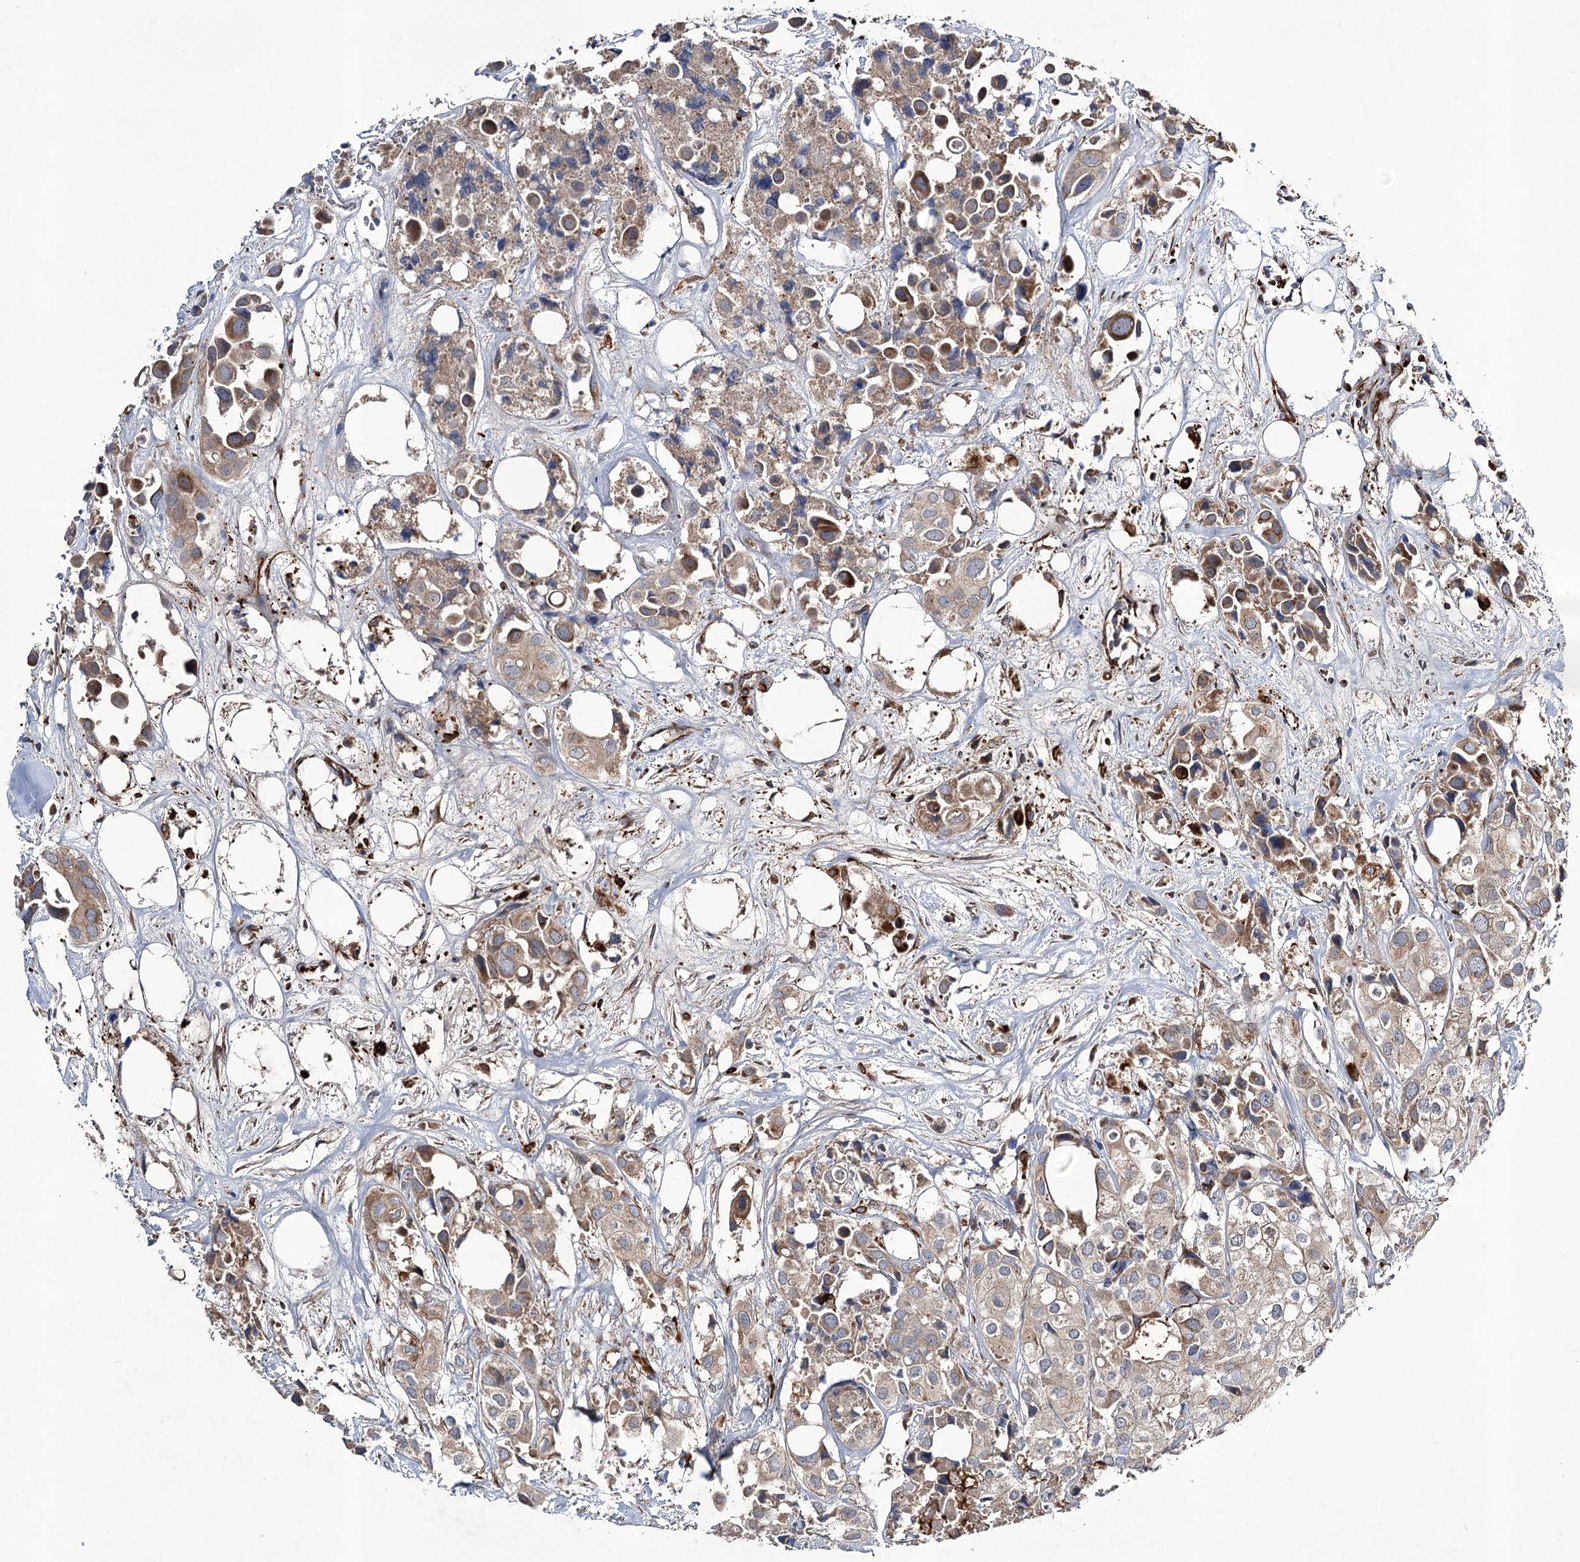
{"staining": {"intensity": "weak", "quantity": "25%-75%", "location": "cytoplasmic/membranous"}, "tissue": "urothelial cancer", "cell_type": "Tumor cells", "image_type": "cancer", "snomed": [{"axis": "morphology", "description": "Urothelial carcinoma, High grade"}, {"axis": "topography", "description": "Urinary bladder"}], "caption": "IHC staining of urothelial cancer, which exhibits low levels of weak cytoplasmic/membranous staining in approximately 25%-75% of tumor cells indicating weak cytoplasmic/membranous protein expression. The staining was performed using DAB (3,3'-diaminobenzidine) (brown) for protein detection and nuclei were counterstained in hematoxylin (blue).", "gene": "DPEP2", "patient": {"sex": "male", "age": 64}}